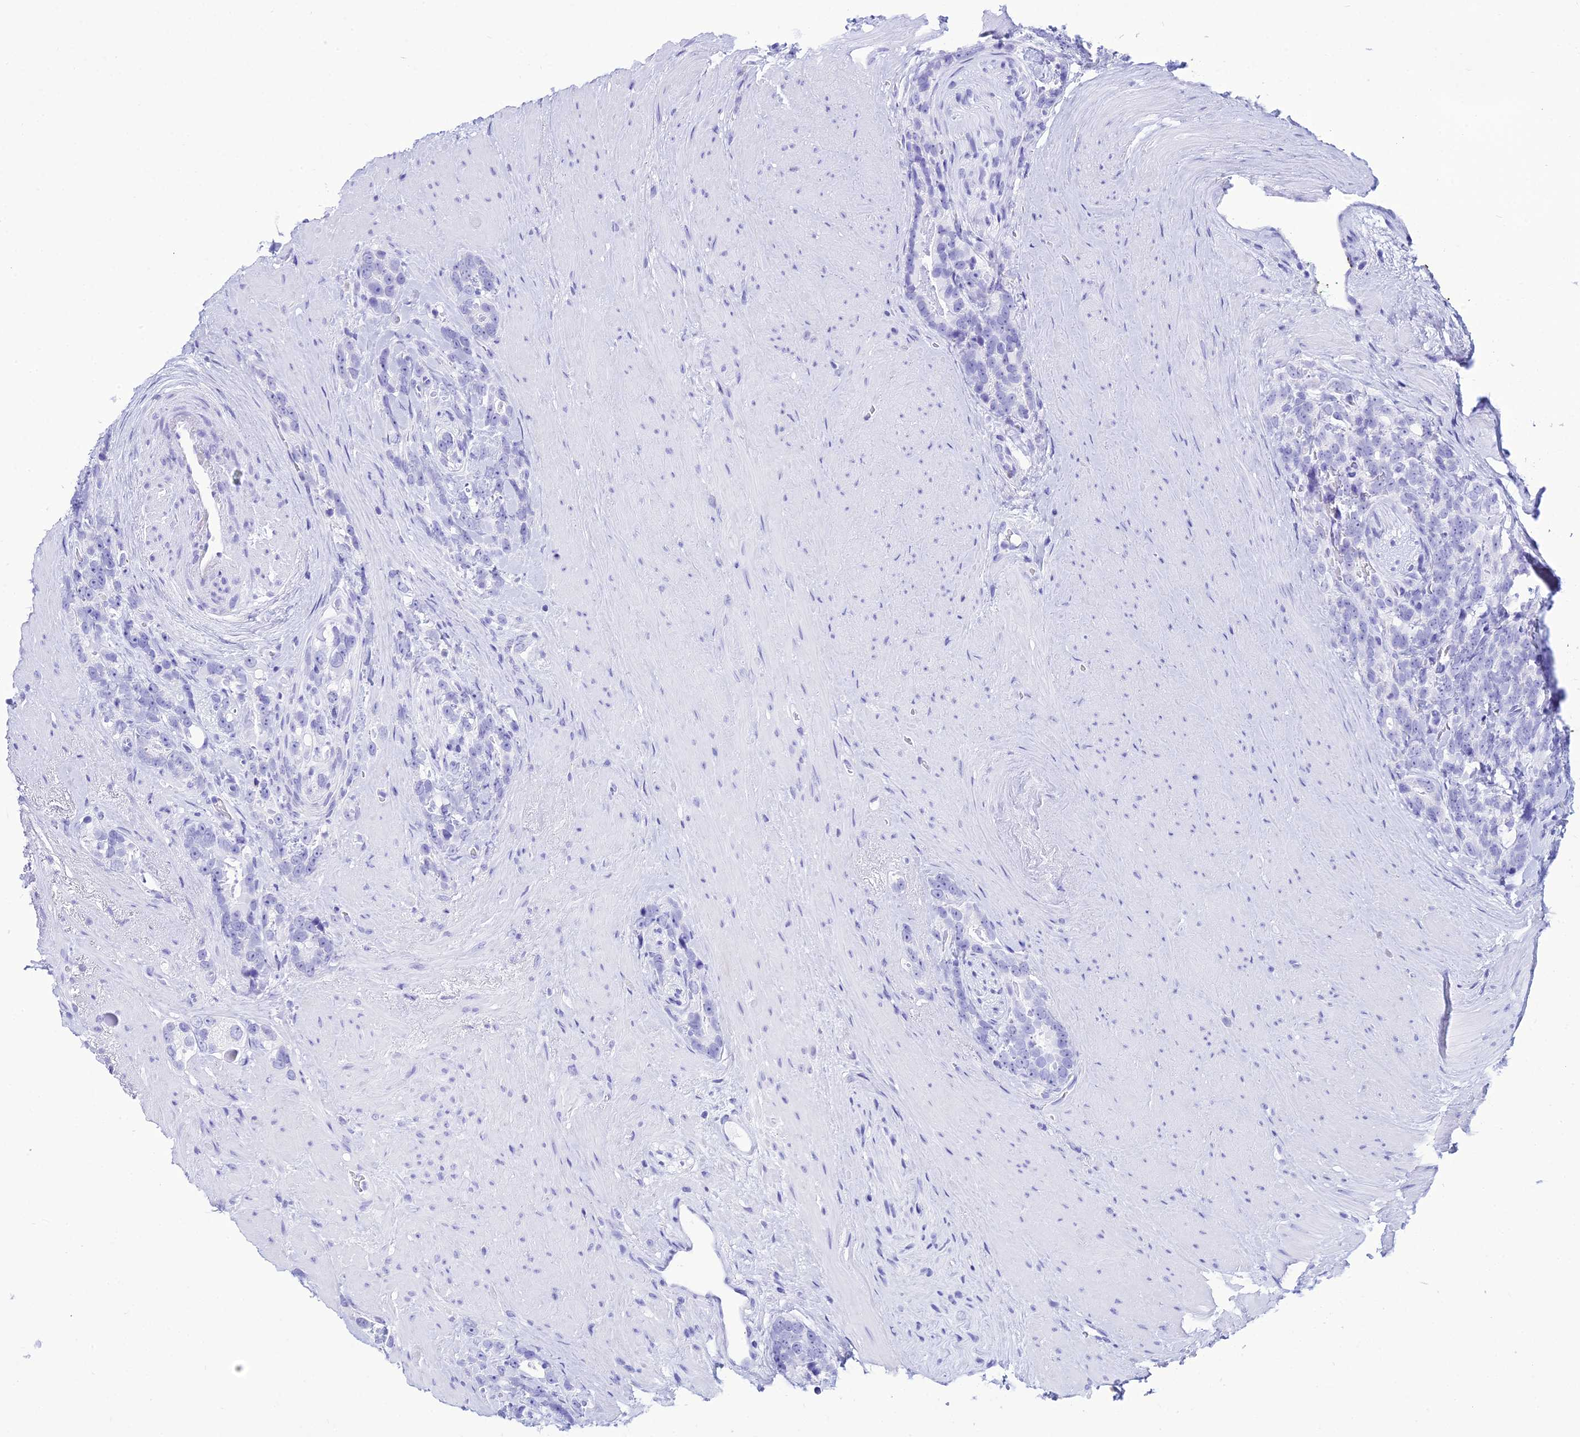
{"staining": {"intensity": "negative", "quantity": "none", "location": "none"}, "tissue": "prostate cancer", "cell_type": "Tumor cells", "image_type": "cancer", "snomed": [{"axis": "morphology", "description": "Adenocarcinoma, High grade"}, {"axis": "topography", "description": "Prostate"}], "caption": "Tumor cells are negative for brown protein staining in prostate cancer.", "gene": "ZNF442", "patient": {"sex": "male", "age": 74}}